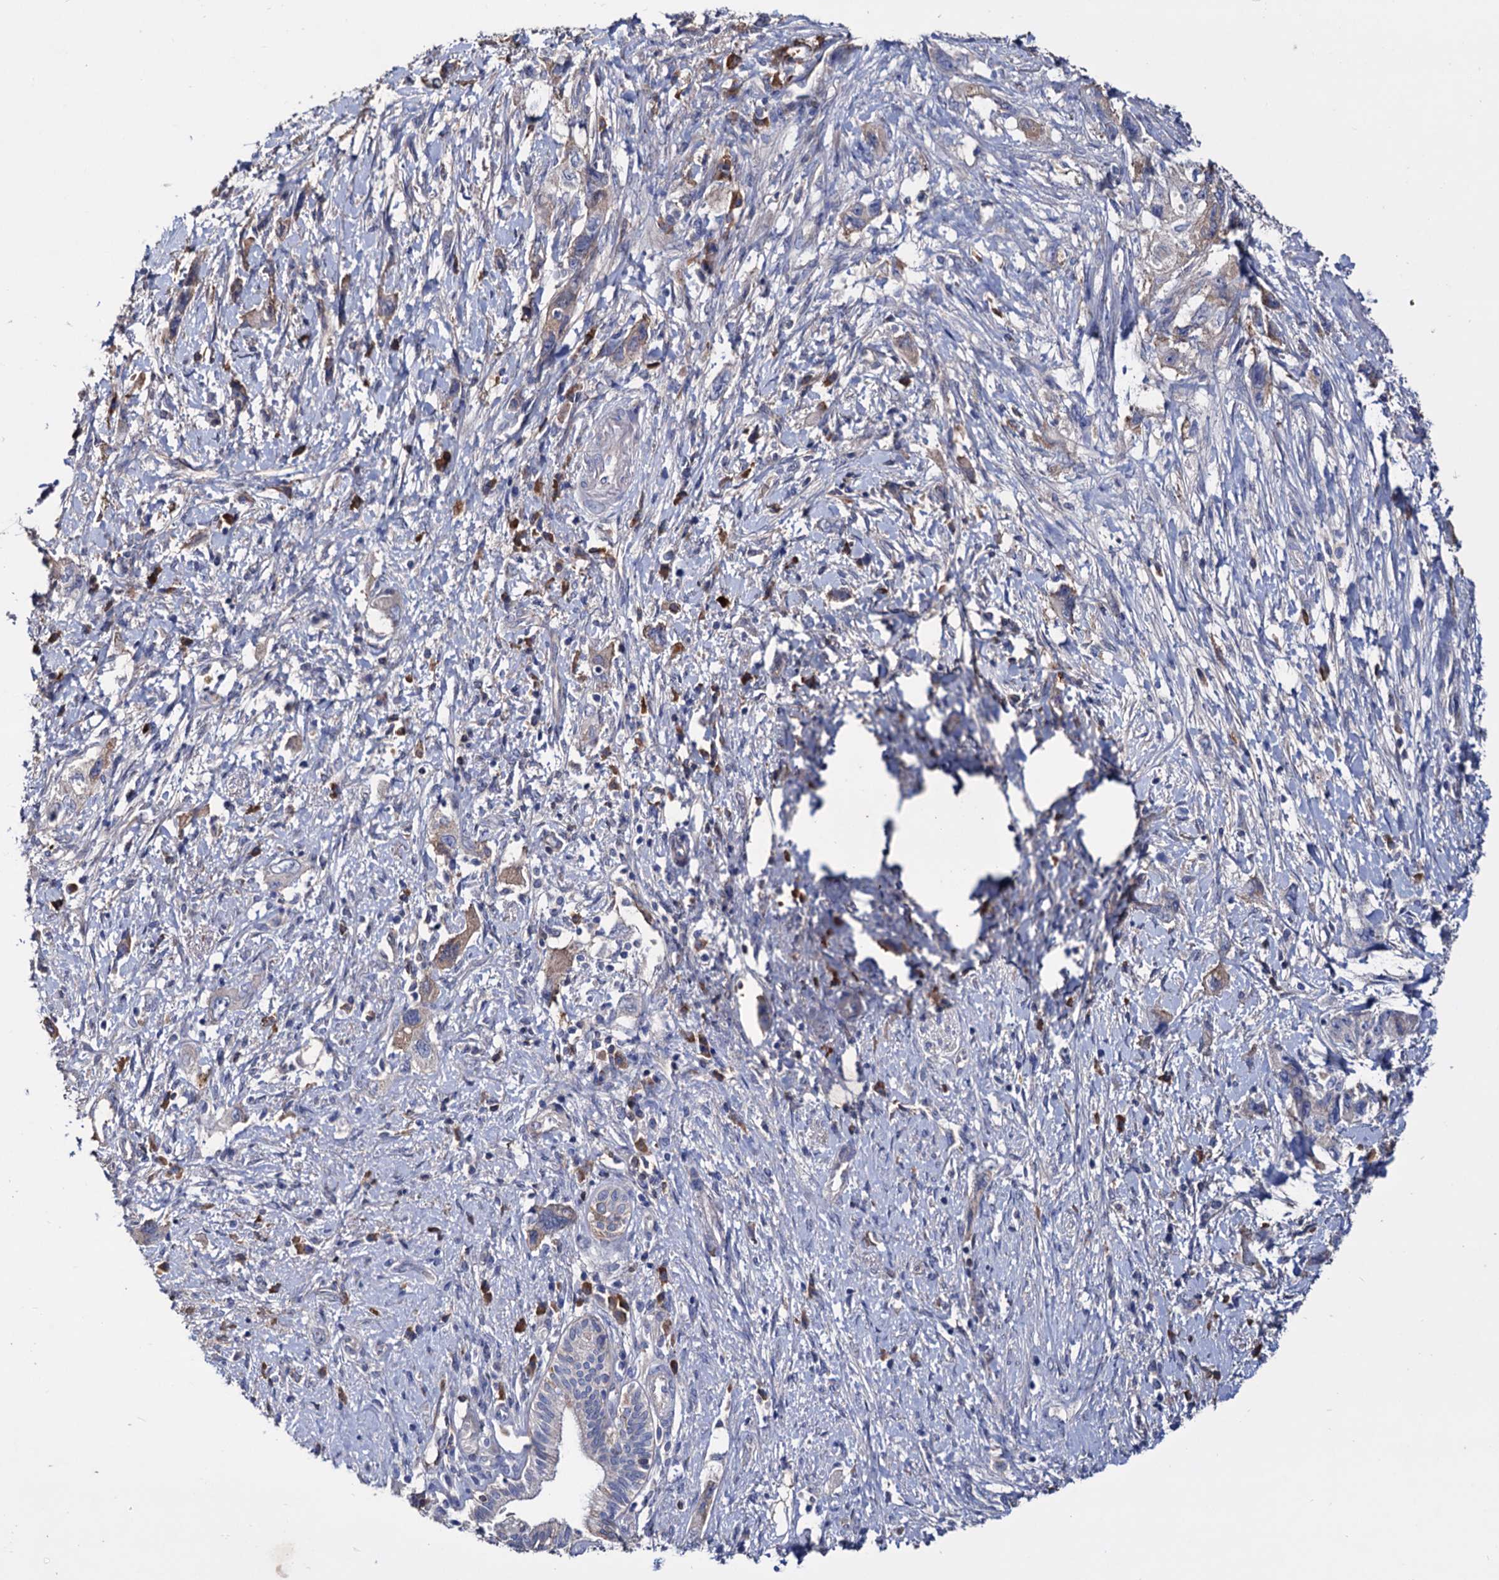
{"staining": {"intensity": "weak", "quantity": "<25%", "location": "cytoplasmic/membranous"}, "tissue": "pancreatic cancer", "cell_type": "Tumor cells", "image_type": "cancer", "snomed": [{"axis": "morphology", "description": "Adenocarcinoma, NOS"}, {"axis": "topography", "description": "Pancreas"}], "caption": "The IHC photomicrograph has no significant positivity in tumor cells of pancreatic cancer (adenocarcinoma) tissue. The staining was performed using DAB to visualize the protein expression in brown, while the nuclei were stained in blue with hematoxylin (Magnification: 20x).", "gene": "NPAS4", "patient": {"sex": "female", "age": 73}}